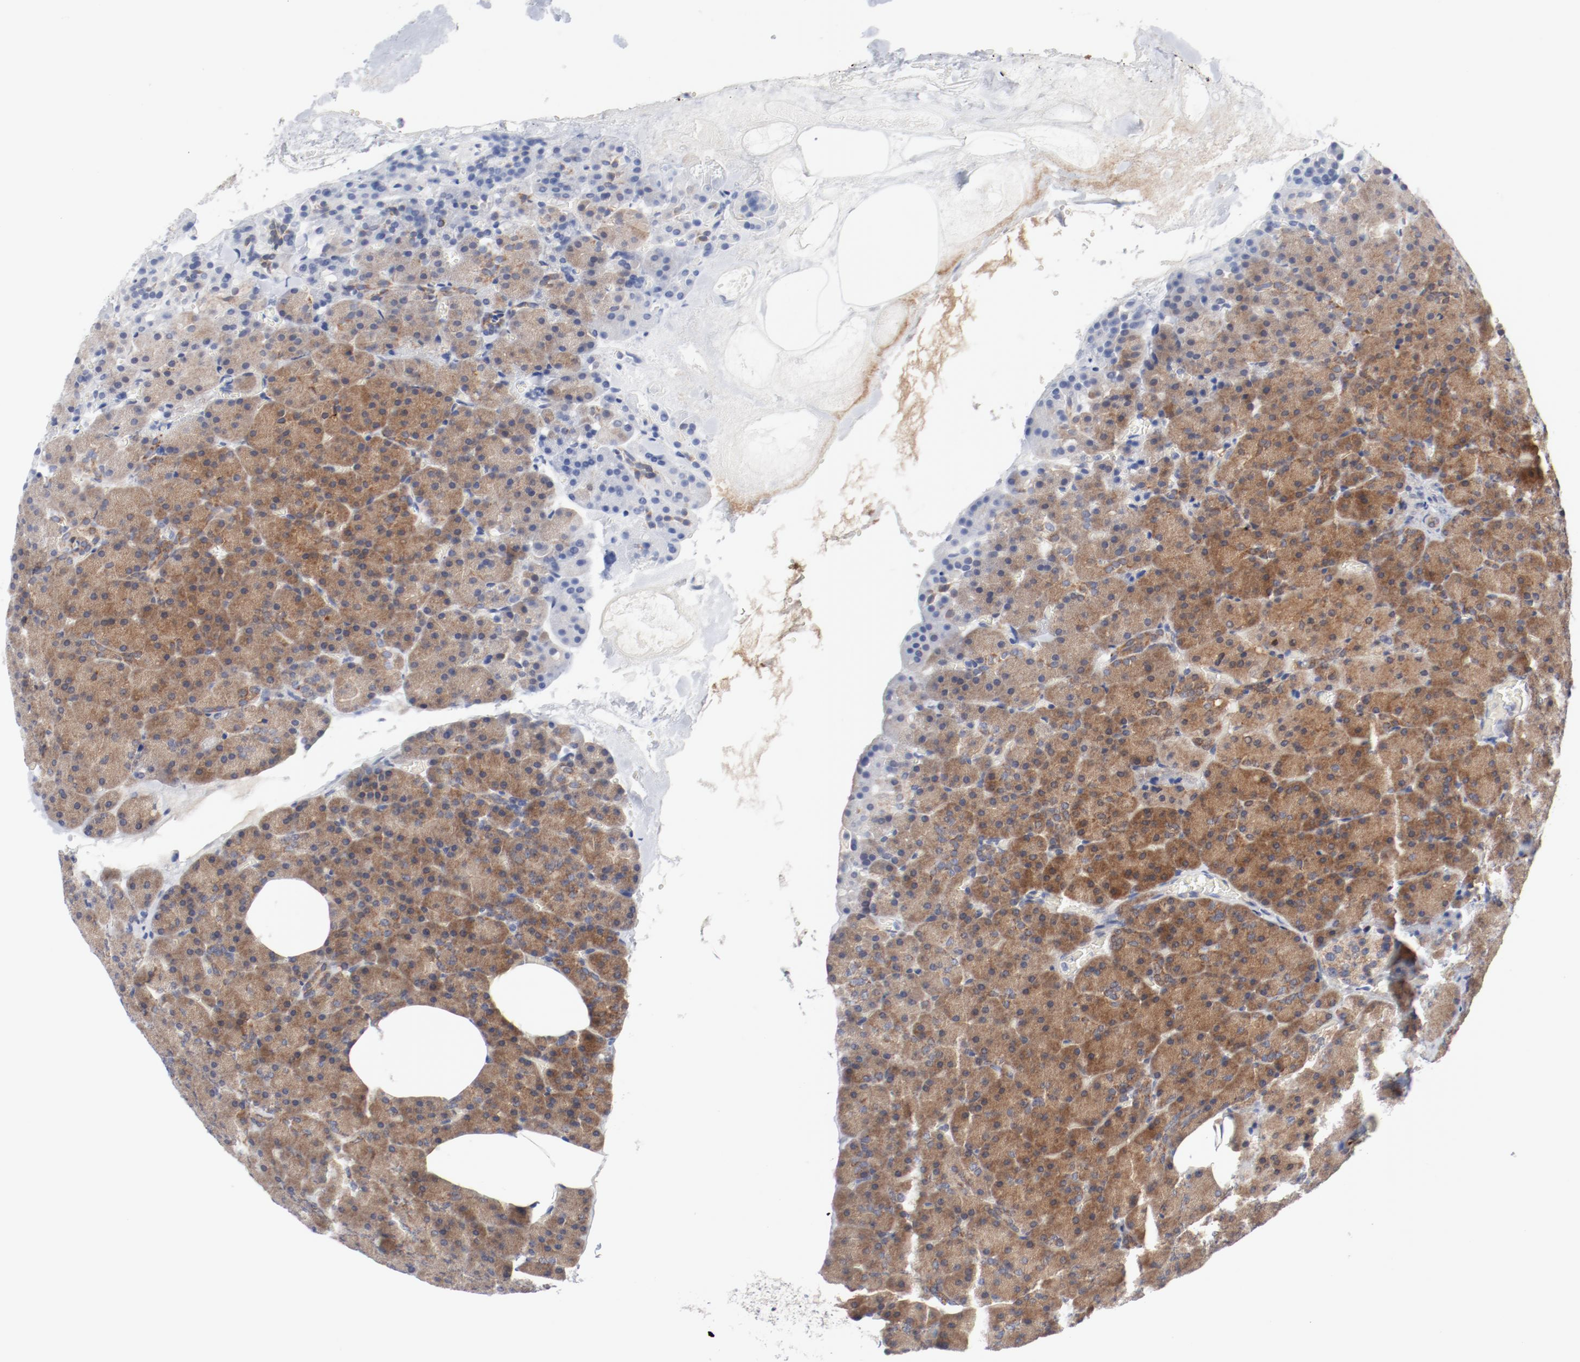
{"staining": {"intensity": "strong", "quantity": ">75%", "location": "cytoplasmic/membranous"}, "tissue": "carcinoid", "cell_type": "Tumor cells", "image_type": "cancer", "snomed": [{"axis": "morphology", "description": "Normal tissue, NOS"}, {"axis": "morphology", "description": "Carcinoid, malignant, NOS"}, {"axis": "topography", "description": "Pancreas"}], "caption": "Immunohistochemical staining of human carcinoid displays high levels of strong cytoplasmic/membranous protein positivity in approximately >75% of tumor cells.", "gene": "BAD", "patient": {"sex": "female", "age": 35}}